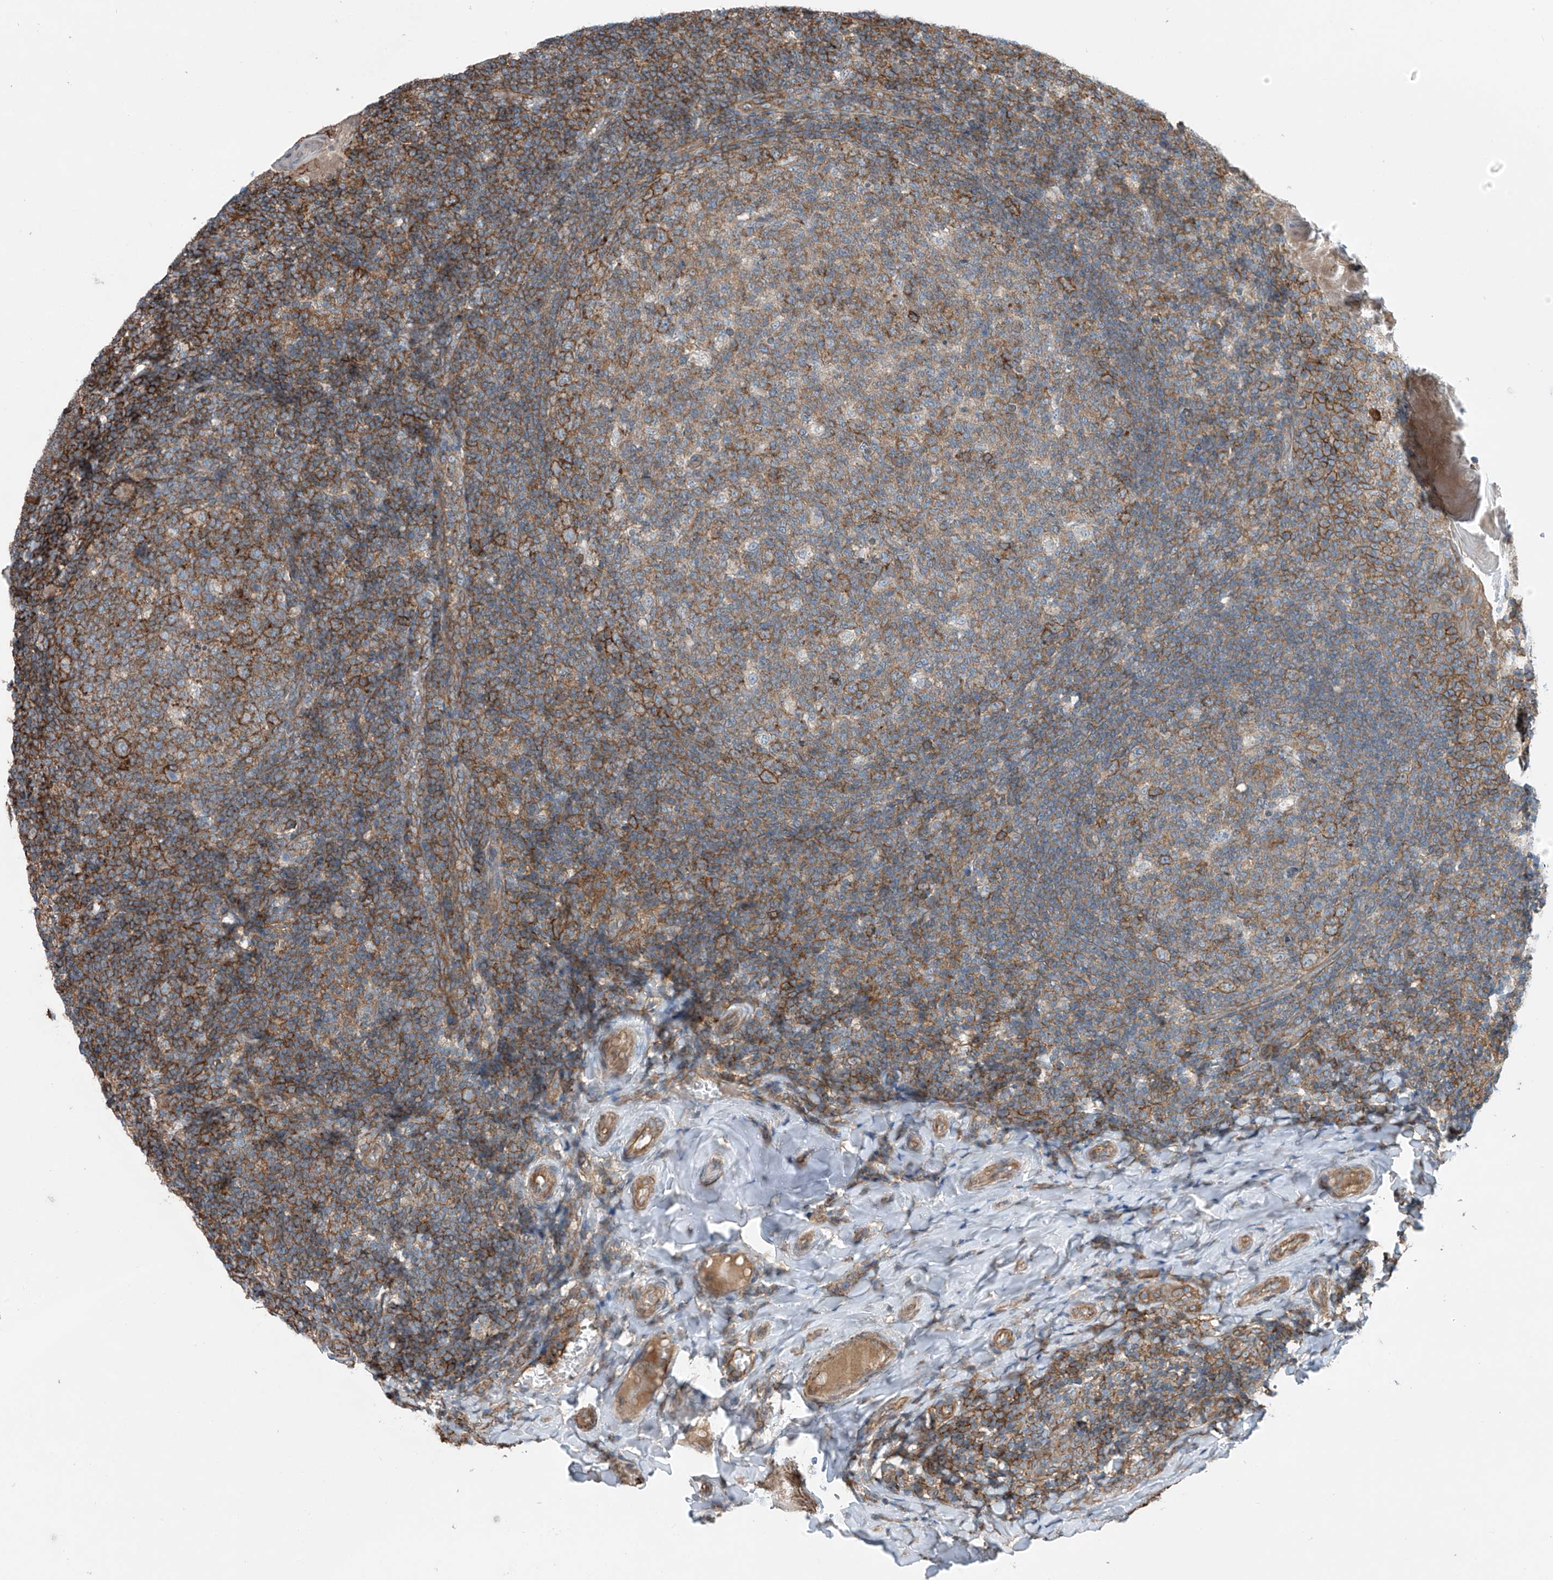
{"staining": {"intensity": "moderate", "quantity": "<25%", "location": "cytoplasmic/membranous"}, "tissue": "tonsil", "cell_type": "Germinal center cells", "image_type": "normal", "snomed": [{"axis": "morphology", "description": "Normal tissue, NOS"}, {"axis": "topography", "description": "Tonsil"}], "caption": "DAB immunohistochemical staining of normal human tonsil displays moderate cytoplasmic/membranous protein positivity in about <25% of germinal center cells. Using DAB (brown) and hematoxylin (blue) stains, captured at high magnification using brightfield microscopy.", "gene": "SLC1A5", "patient": {"sex": "female", "age": 19}}